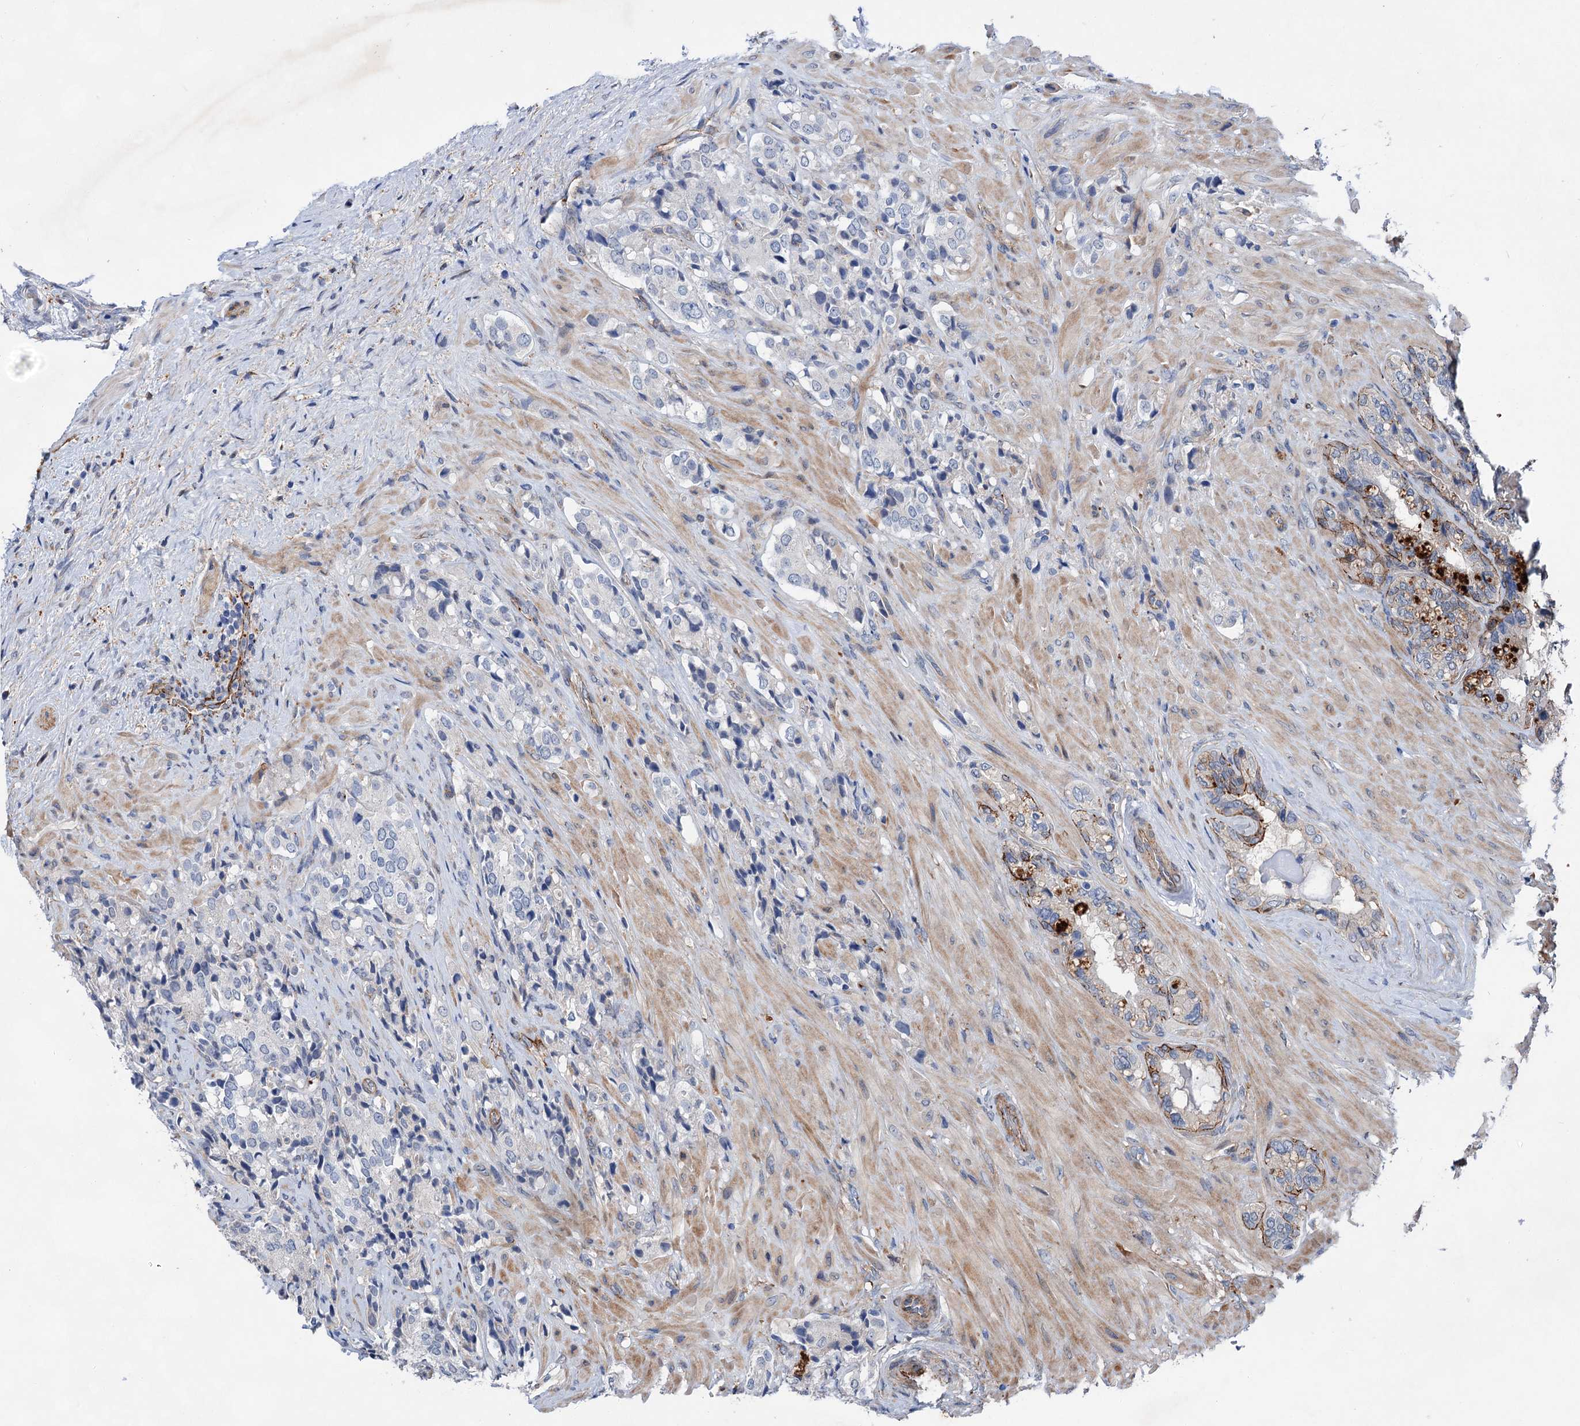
{"staining": {"intensity": "negative", "quantity": "none", "location": "none"}, "tissue": "prostate cancer", "cell_type": "Tumor cells", "image_type": "cancer", "snomed": [{"axis": "morphology", "description": "Adenocarcinoma, High grade"}, {"axis": "topography", "description": "Prostate"}], "caption": "Tumor cells are negative for brown protein staining in prostate adenocarcinoma (high-grade).", "gene": "TMTC3", "patient": {"sex": "male", "age": 65}}